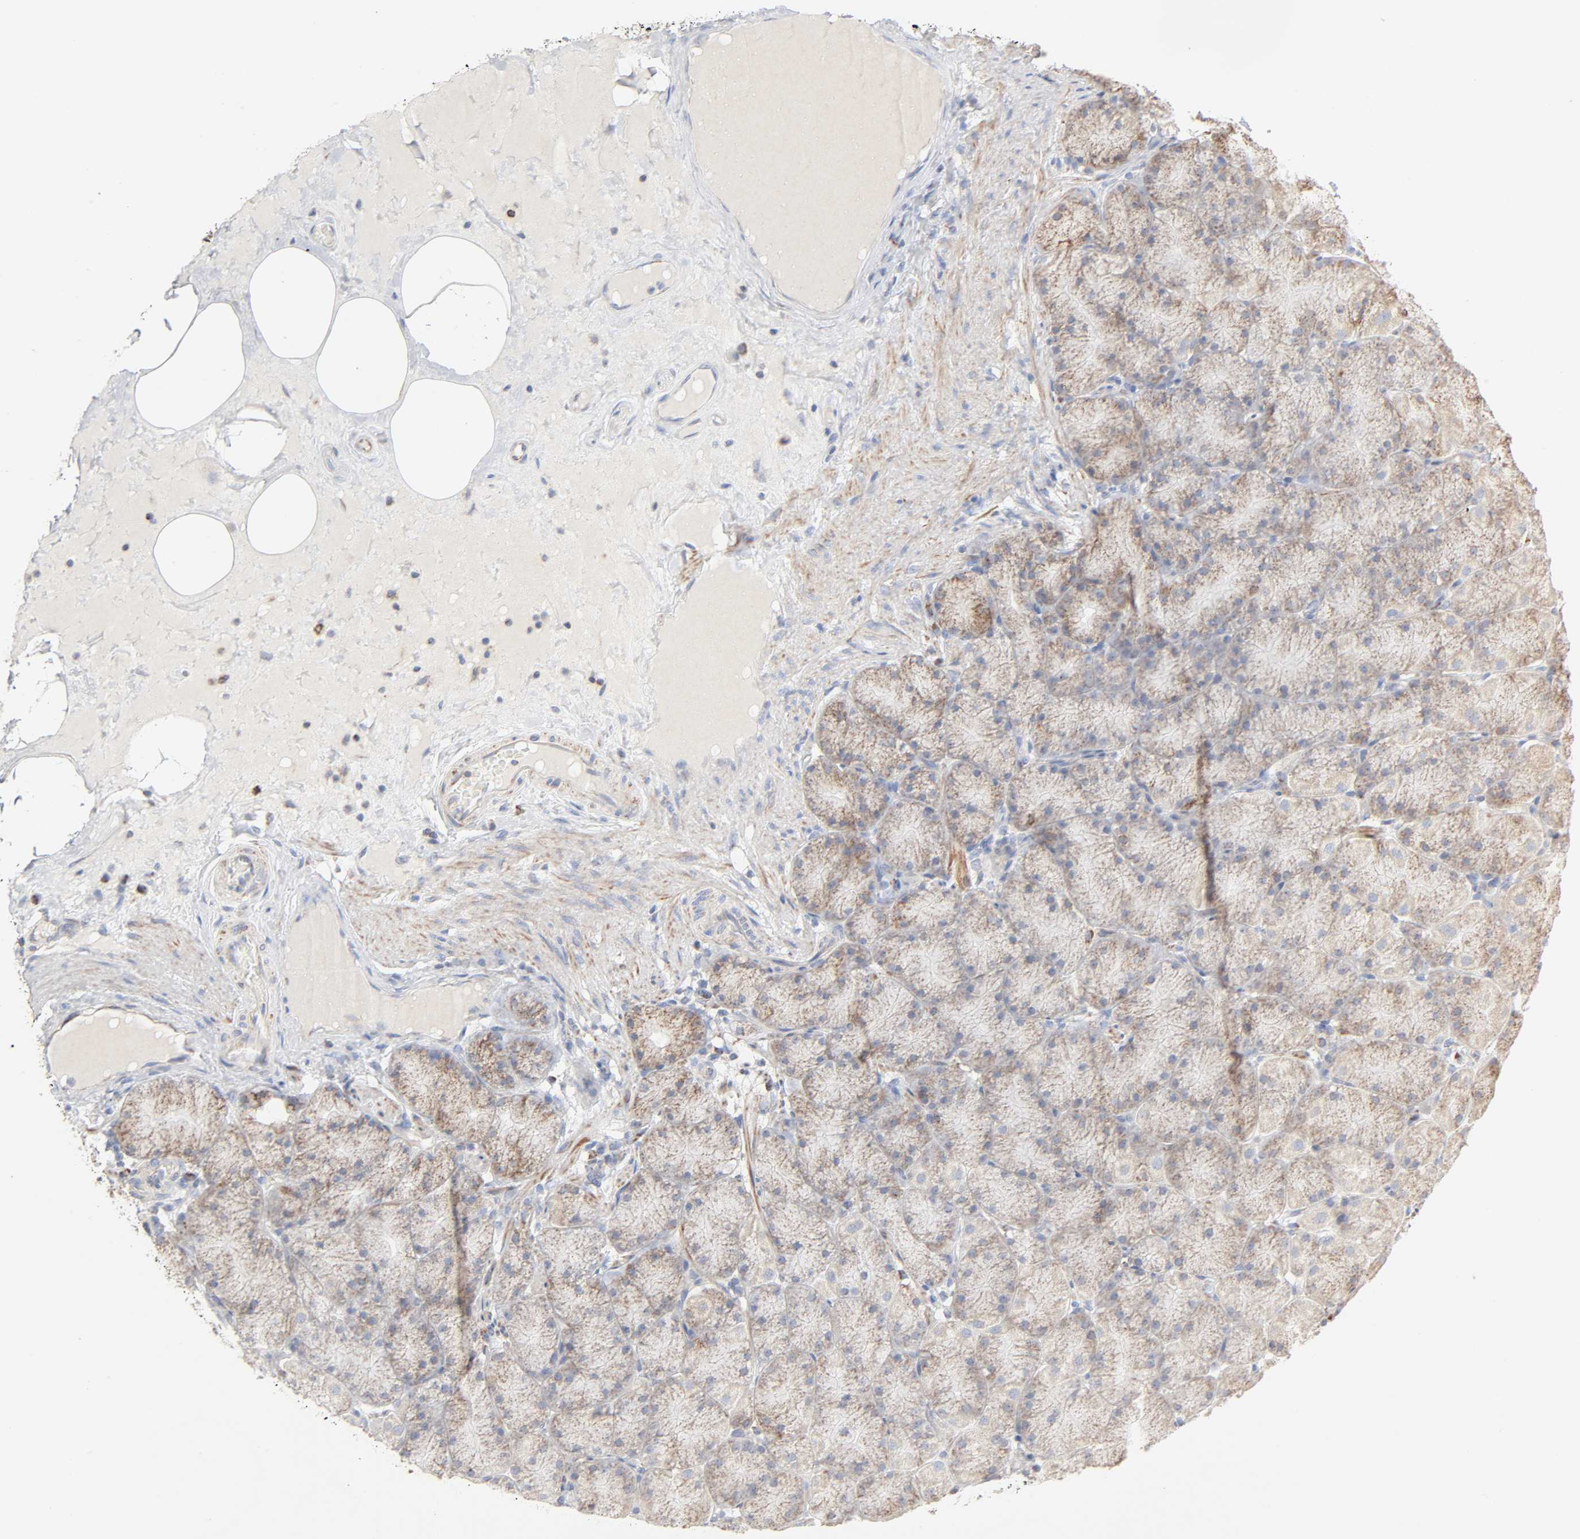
{"staining": {"intensity": "moderate", "quantity": ">75%", "location": "cytoplasmic/membranous"}, "tissue": "stomach", "cell_type": "Glandular cells", "image_type": "normal", "snomed": [{"axis": "morphology", "description": "Normal tissue, NOS"}, {"axis": "topography", "description": "Stomach, upper"}], "caption": "An IHC histopathology image of normal tissue is shown. Protein staining in brown shows moderate cytoplasmic/membranous positivity in stomach within glandular cells. (DAB IHC, brown staining for protein, blue staining for nuclei).", "gene": "SYT16", "patient": {"sex": "female", "age": 56}}